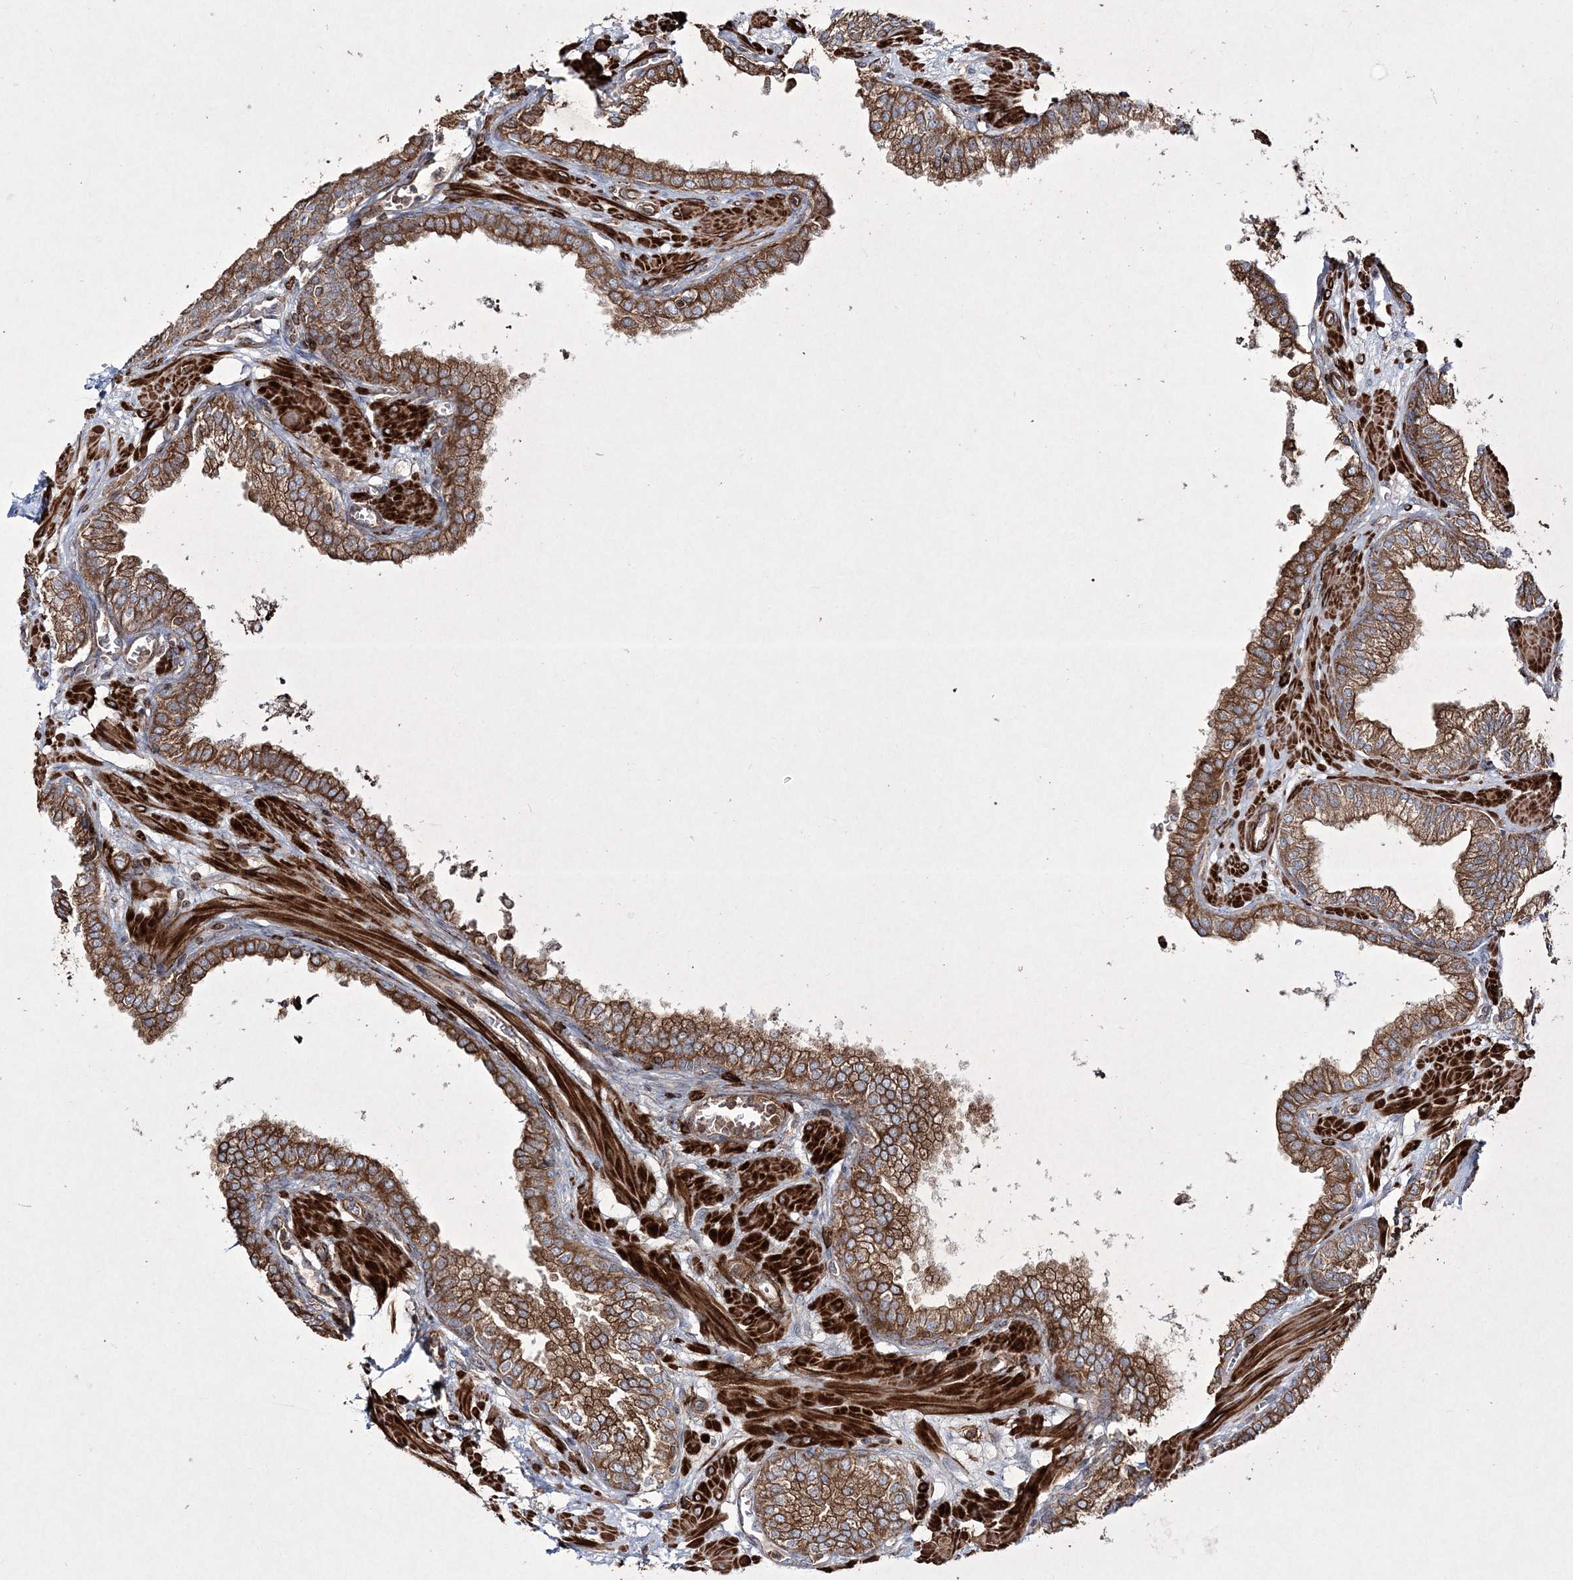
{"staining": {"intensity": "strong", "quantity": ">75%", "location": "cytoplasmic/membranous"}, "tissue": "prostate", "cell_type": "Glandular cells", "image_type": "normal", "snomed": [{"axis": "morphology", "description": "Normal tissue, NOS"}, {"axis": "morphology", "description": "Urothelial carcinoma, Low grade"}, {"axis": "topography", "description": "Urinary bladder"}, {"axis": "topography", "description": "Prostate"}], "caption": "Immunohistochemistry of benign prostate shows high levels of strong cytoplasmic/membranous staining in approximately >75% of glandular cells. (DAB (3,3'-diaminobenzidine) IHC with brightfield microscopy, high magnification).", "gene": "RICTOR", "patient": {"sex": "male", "age": 60}}